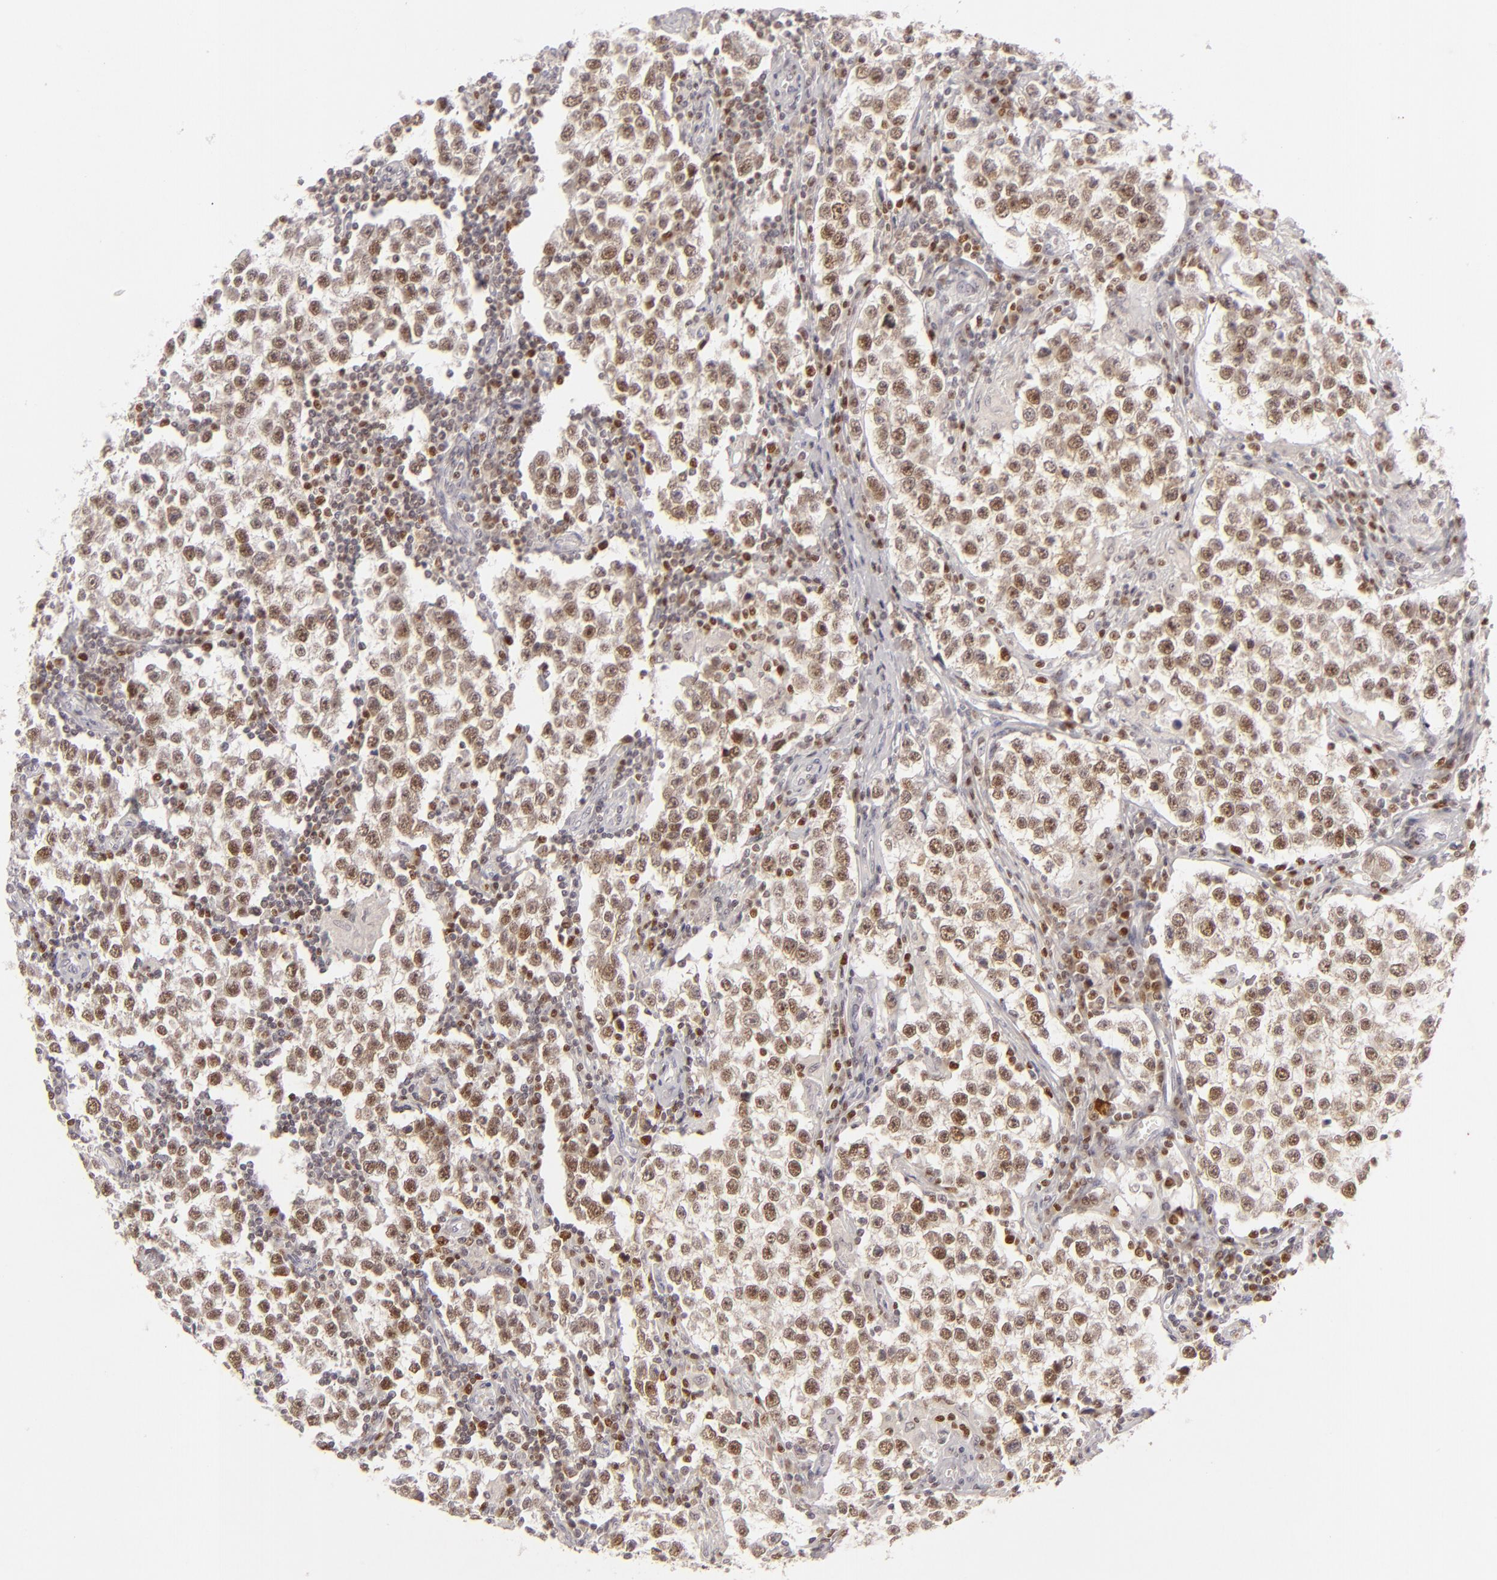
{"staining": {"intensity": "moderate", "quantity": ">75%", "location": "nuclear"}, "tissue": "testis cancer", "cell_type": "Tumor cells", "image_type": "cancer", "snomed": [{"axis": "morphology", "description": "Seminoma, NOS"}, {"axis": "topography", "description": "Testis"}], "caption": "Human testis cancer (seminoma) stained for a protein (brown) reveals moderate nuclear positive positivity in about >75% of tumor cells.", "gene": "FEN1", "patient": {"sex": "male", "age": 36}}